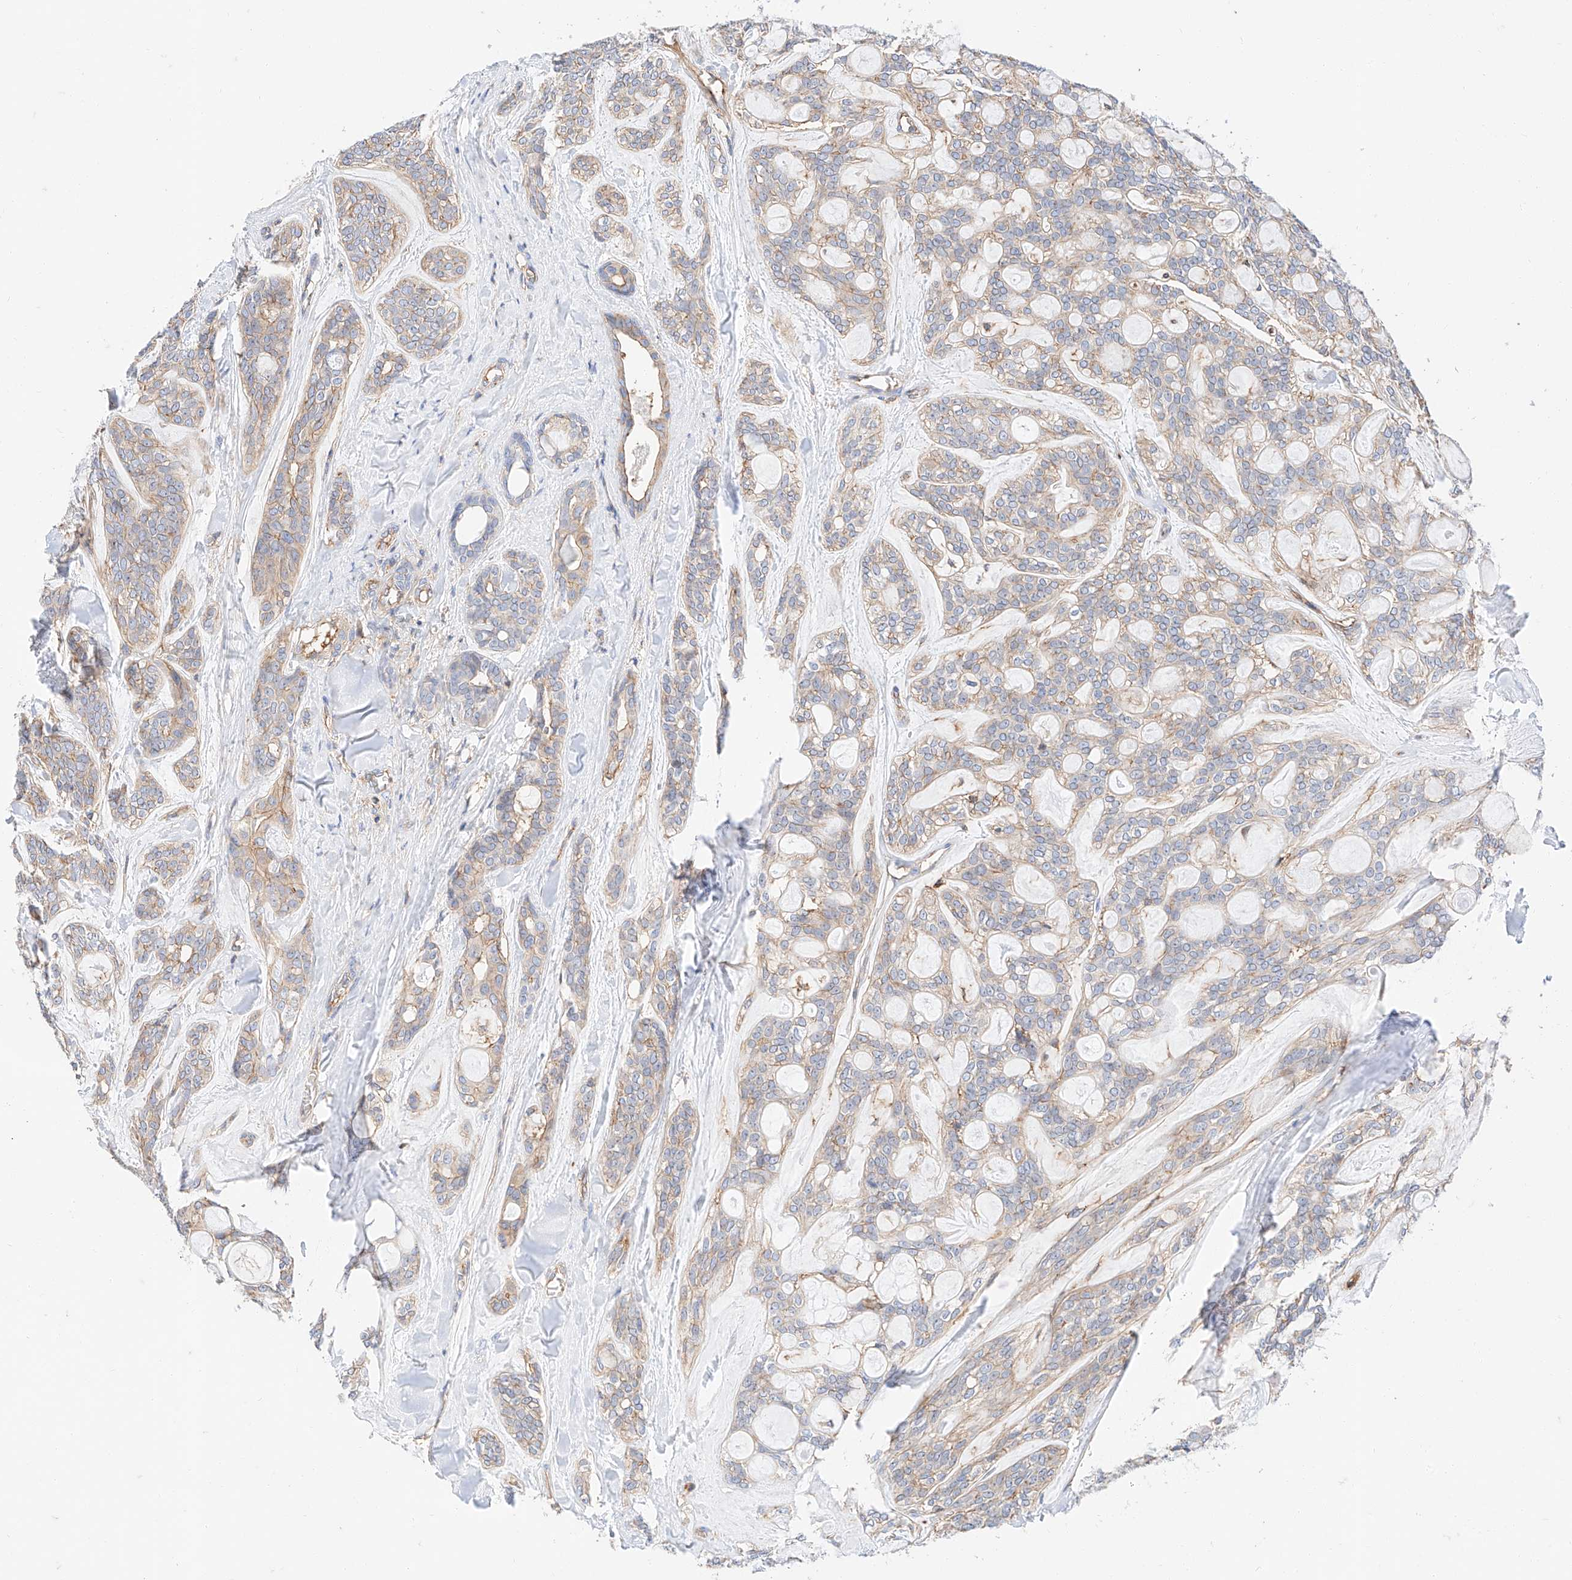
{"staining": {"intensity": "moderate", "quantity": "<25%", "location": "cytoplasmic/membranous"}, "tissue": "head and neck cancer", "cell_type": "Tumor cells", "image_type": "cancer", "snomed": [{"axis": "morphology", "description": "Adenocarcinoma, NOS"}, {"axis": "topography", "description": "Head-Neck"}], "caption": "A histopathology image showing moderate cytoplasmic/membranous staining in about <25% of tumor cells in head and neck cancer (adenocarcinoma), as visualized by brown immunohistochemical staining.", "gene": "HAUS4", "patient": {"sex": "male", "age": 66}}